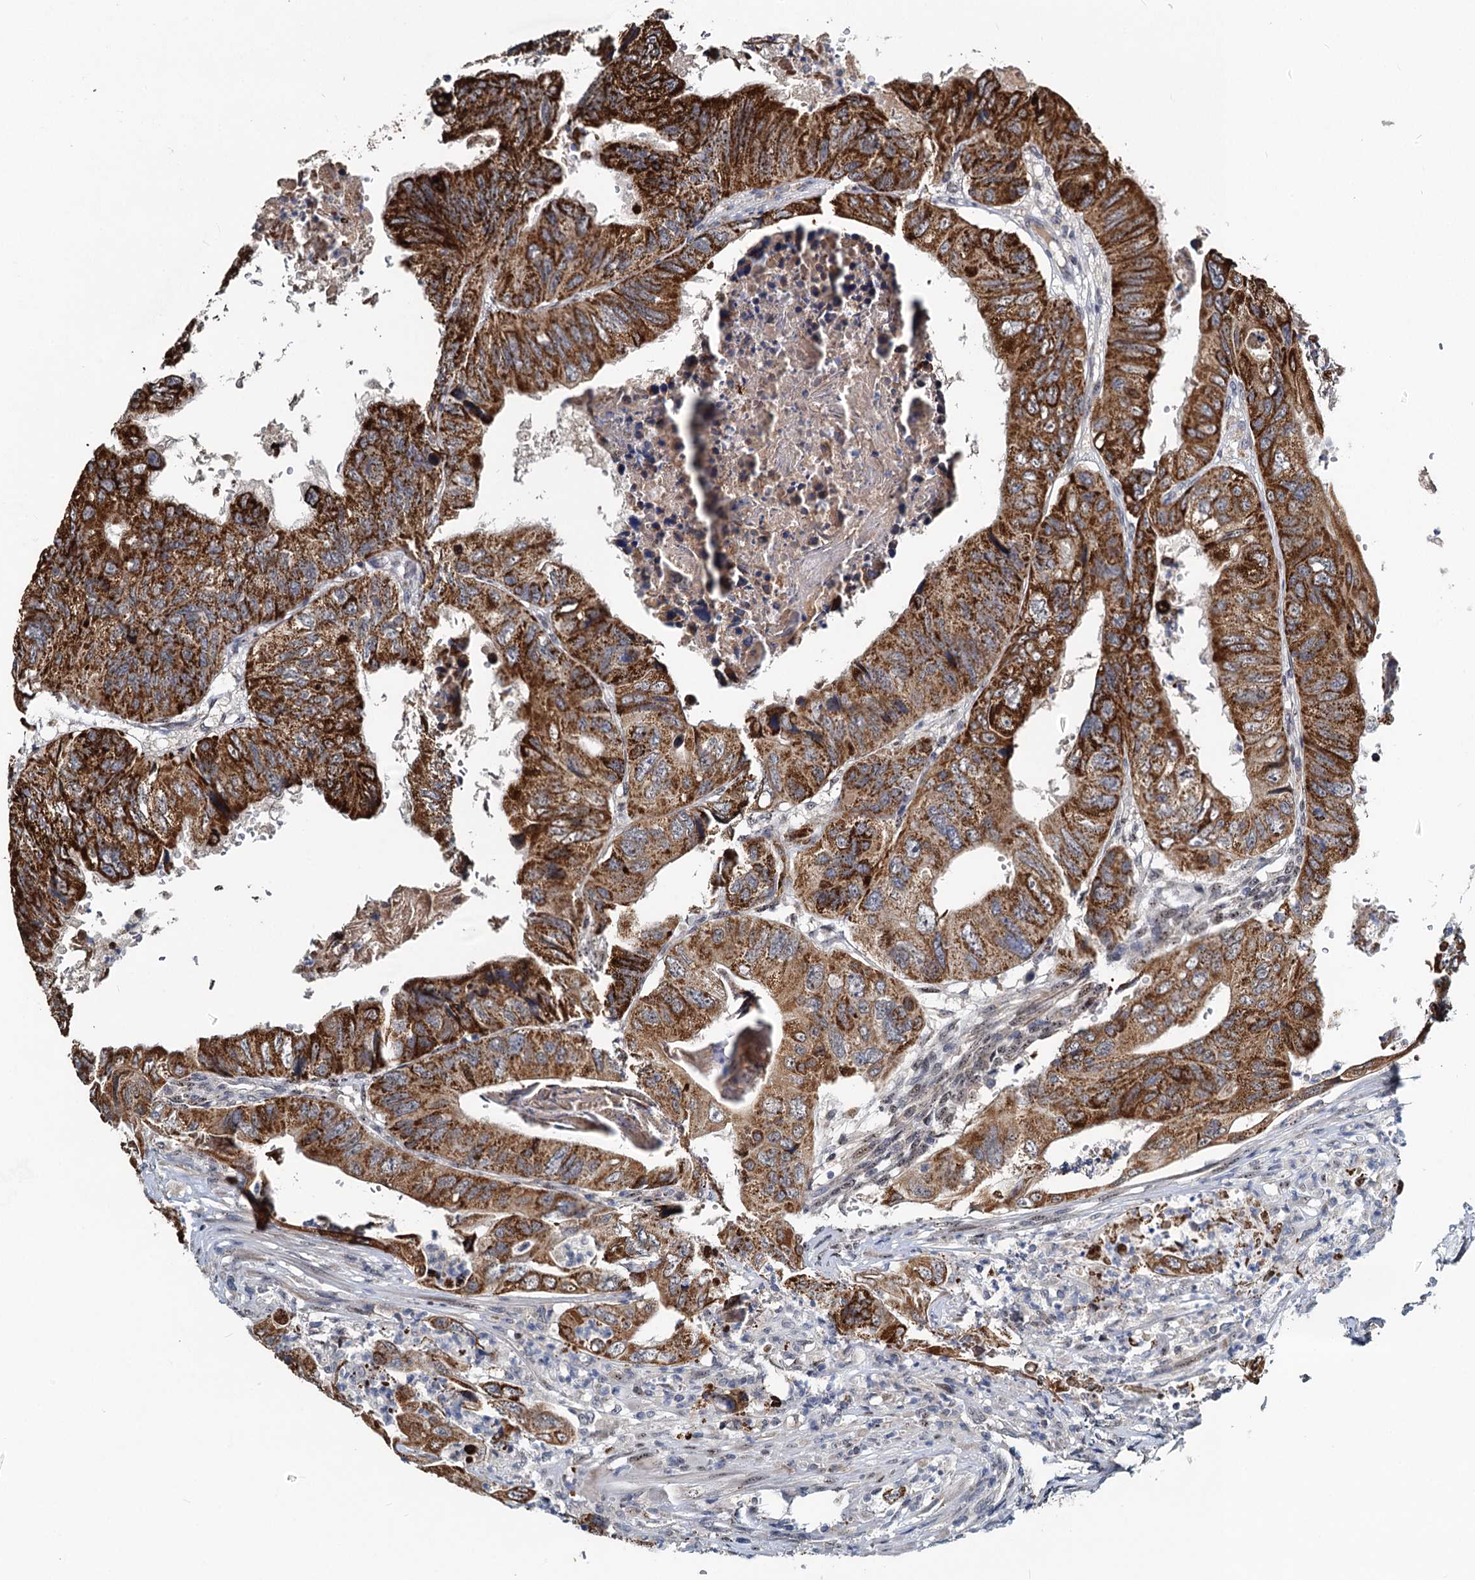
{"staining": {"intensity": "strong", "quantity": ">75%", "location": "cytoplasmic/membranous"}, "tissue": "colorectal cancer", "cell_type": "Tumor cells", "image_type": "cancer", "snomed": [{"axis": "morphology", "description": "Adenocarcinoma, NOS"}, {"axis": "topography", "description": "Rectum"}], "caption": "Strong cytoplasmic/membranous protein staining is identified in approximately >75% of tumor cells in colorectal cancer (adenocarcinoma). (DAB (3,3'-diaminobenzidine) = brown stain, brightfield microscopy at high magnification).", "gene": "RITA1", "patient": {"sex": "male", "age": 63}}